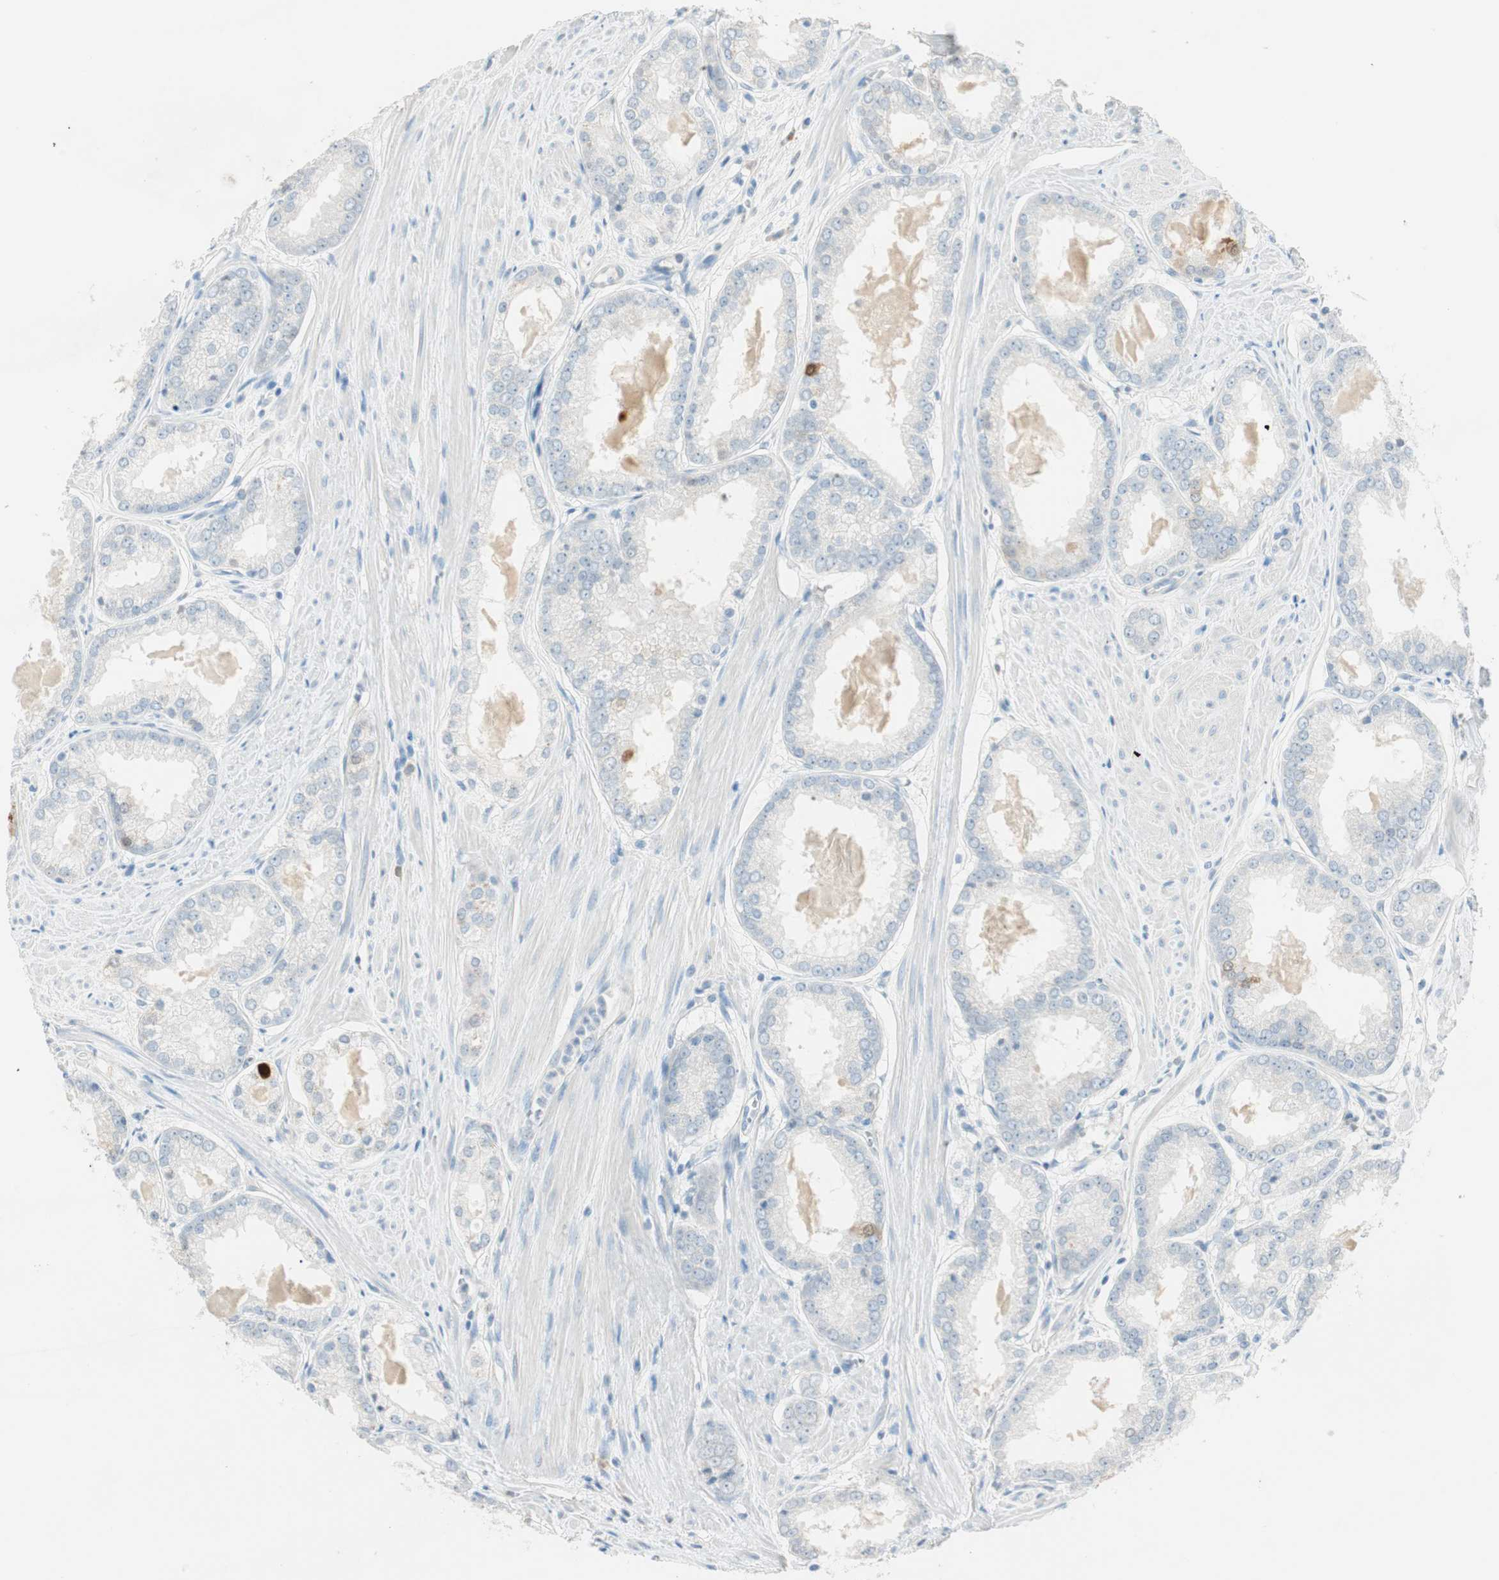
{"staining": {"intensity": "weak", "quantity": "25%-75%", "location": "cytoplasmic/membranous"}, "tissue": "prostate cancer", "cell_type": "Tumor cells", "image_type": "cancer", "snomed": [{"axis": "morphology", "description": "Adenocarcinoma, Low grade"}, {"axis": "topography", "description": "Prostate"}], "caption": "This micrograph displays immunohistochemistry (IHC) staining of human adenocarcinoma (low-grade) (prostate), with low weak cytoplasmic/membranous staining in about 25%-75% of tumor cells.", "gene": "HPGD", "patient": {"sex": "male", "age": 64}}